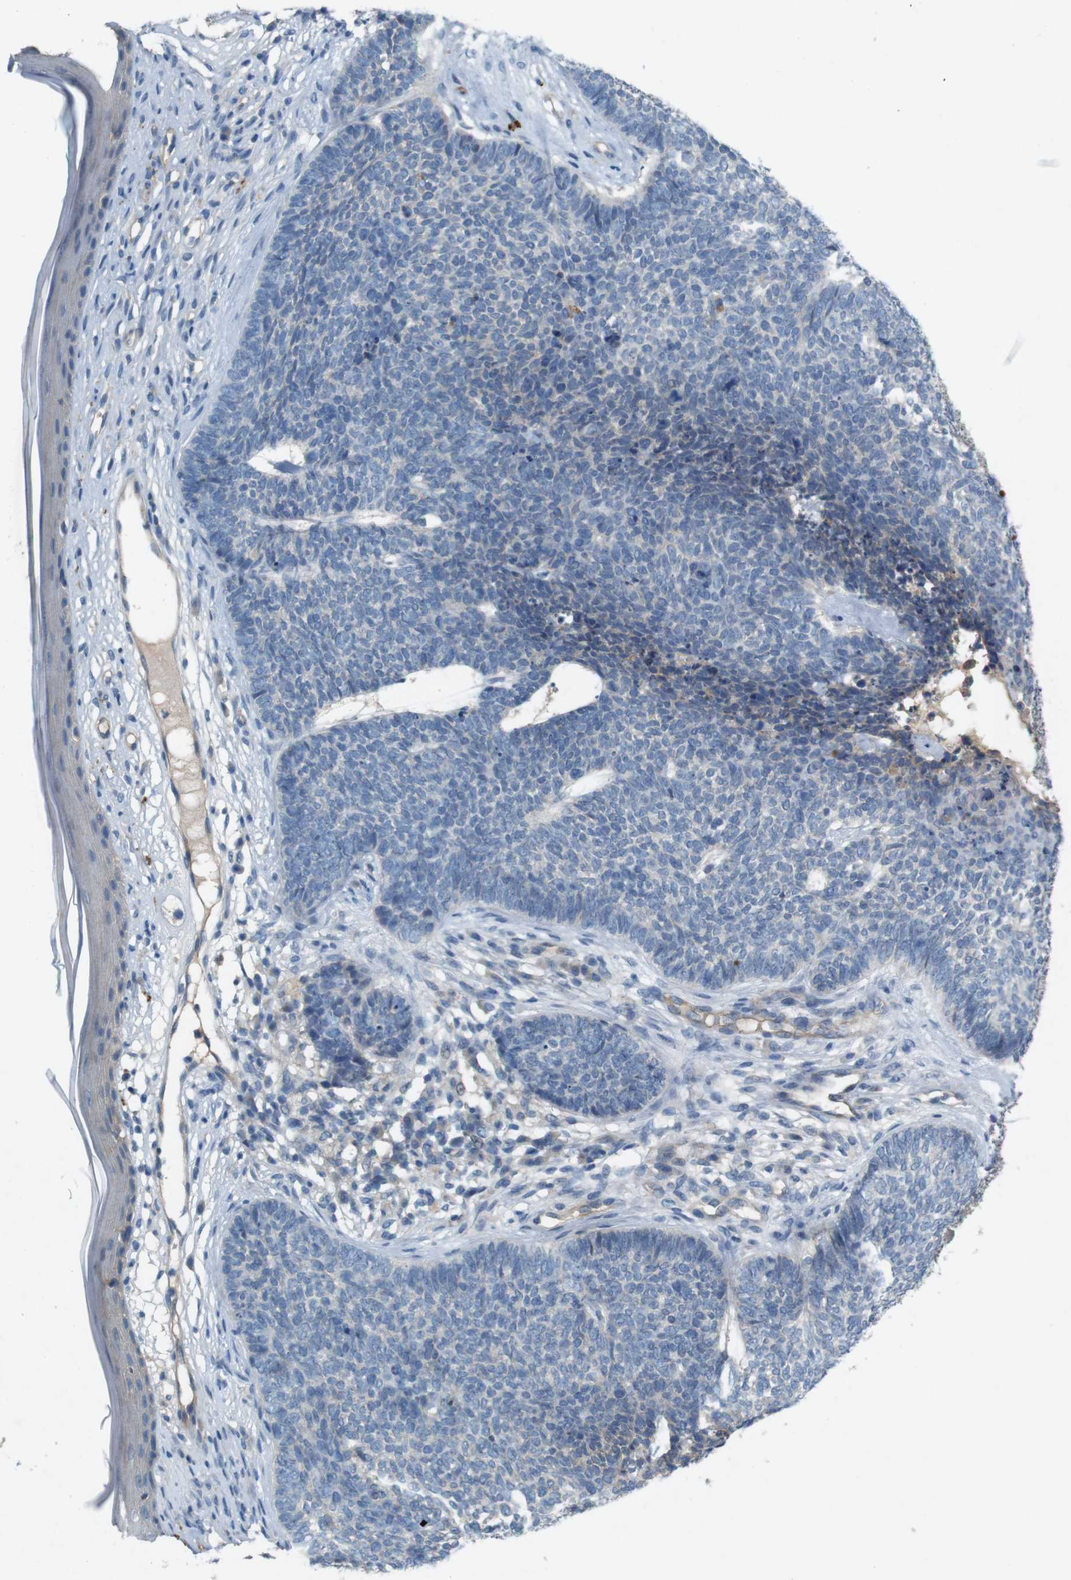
{"staining": {"intensity": "negative", "quantity": "none", "location": "none"}, "tissue": "skin cancer", "cell_type": "Tumor cells", "image_type": "cancer", "snomed": [{"axis": "morphology", "description": "Basal cell carcinoma"}, {"axis": "topography", "description": "Skin"}], "caption": "Tumor cells show no significant positivity in skin cancer.", "gene": "PVR", "patient": {"sex": "female", "age": 84}}